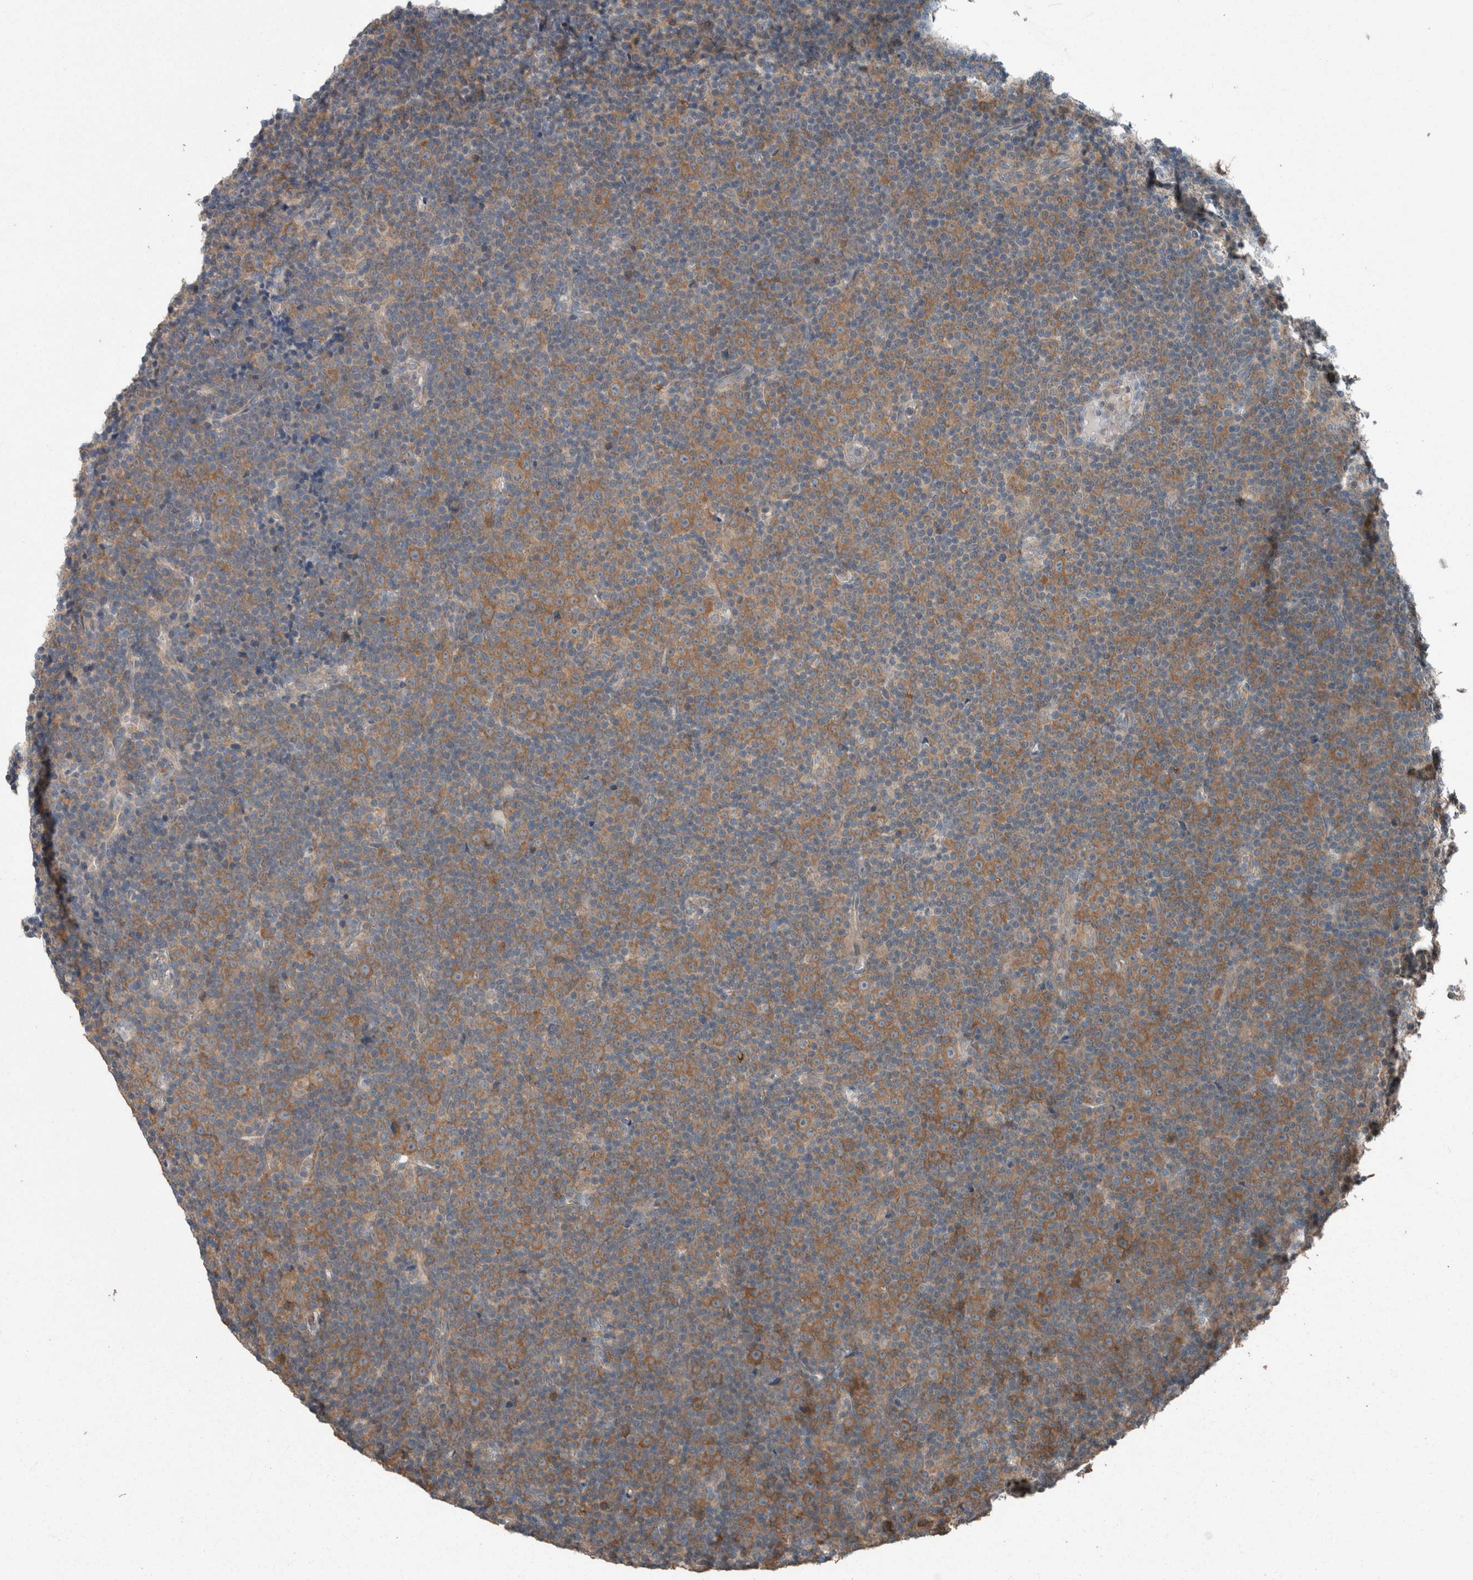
{"staining": {"intensity": "moderate", "quantity": ">75%", "location": "cytoplasmic/membranous"}, "tissue": "lymphoma", "cell_type": "Tumor cells", "image_type": "cancer", "snomed": [{"axis": "morphology", "description": "Malignant lymphoma, non-Hodgkin's type, Low grade"}, {"axis": "topography", "description": "Lymph node"}], "caption": "Lymphoma tissue exhibits moderate cytoplasmic/membranous staining in about >75% of tumor cells", "gene": "KNTC1", "patient": {"sex": "female", "age": 67}}